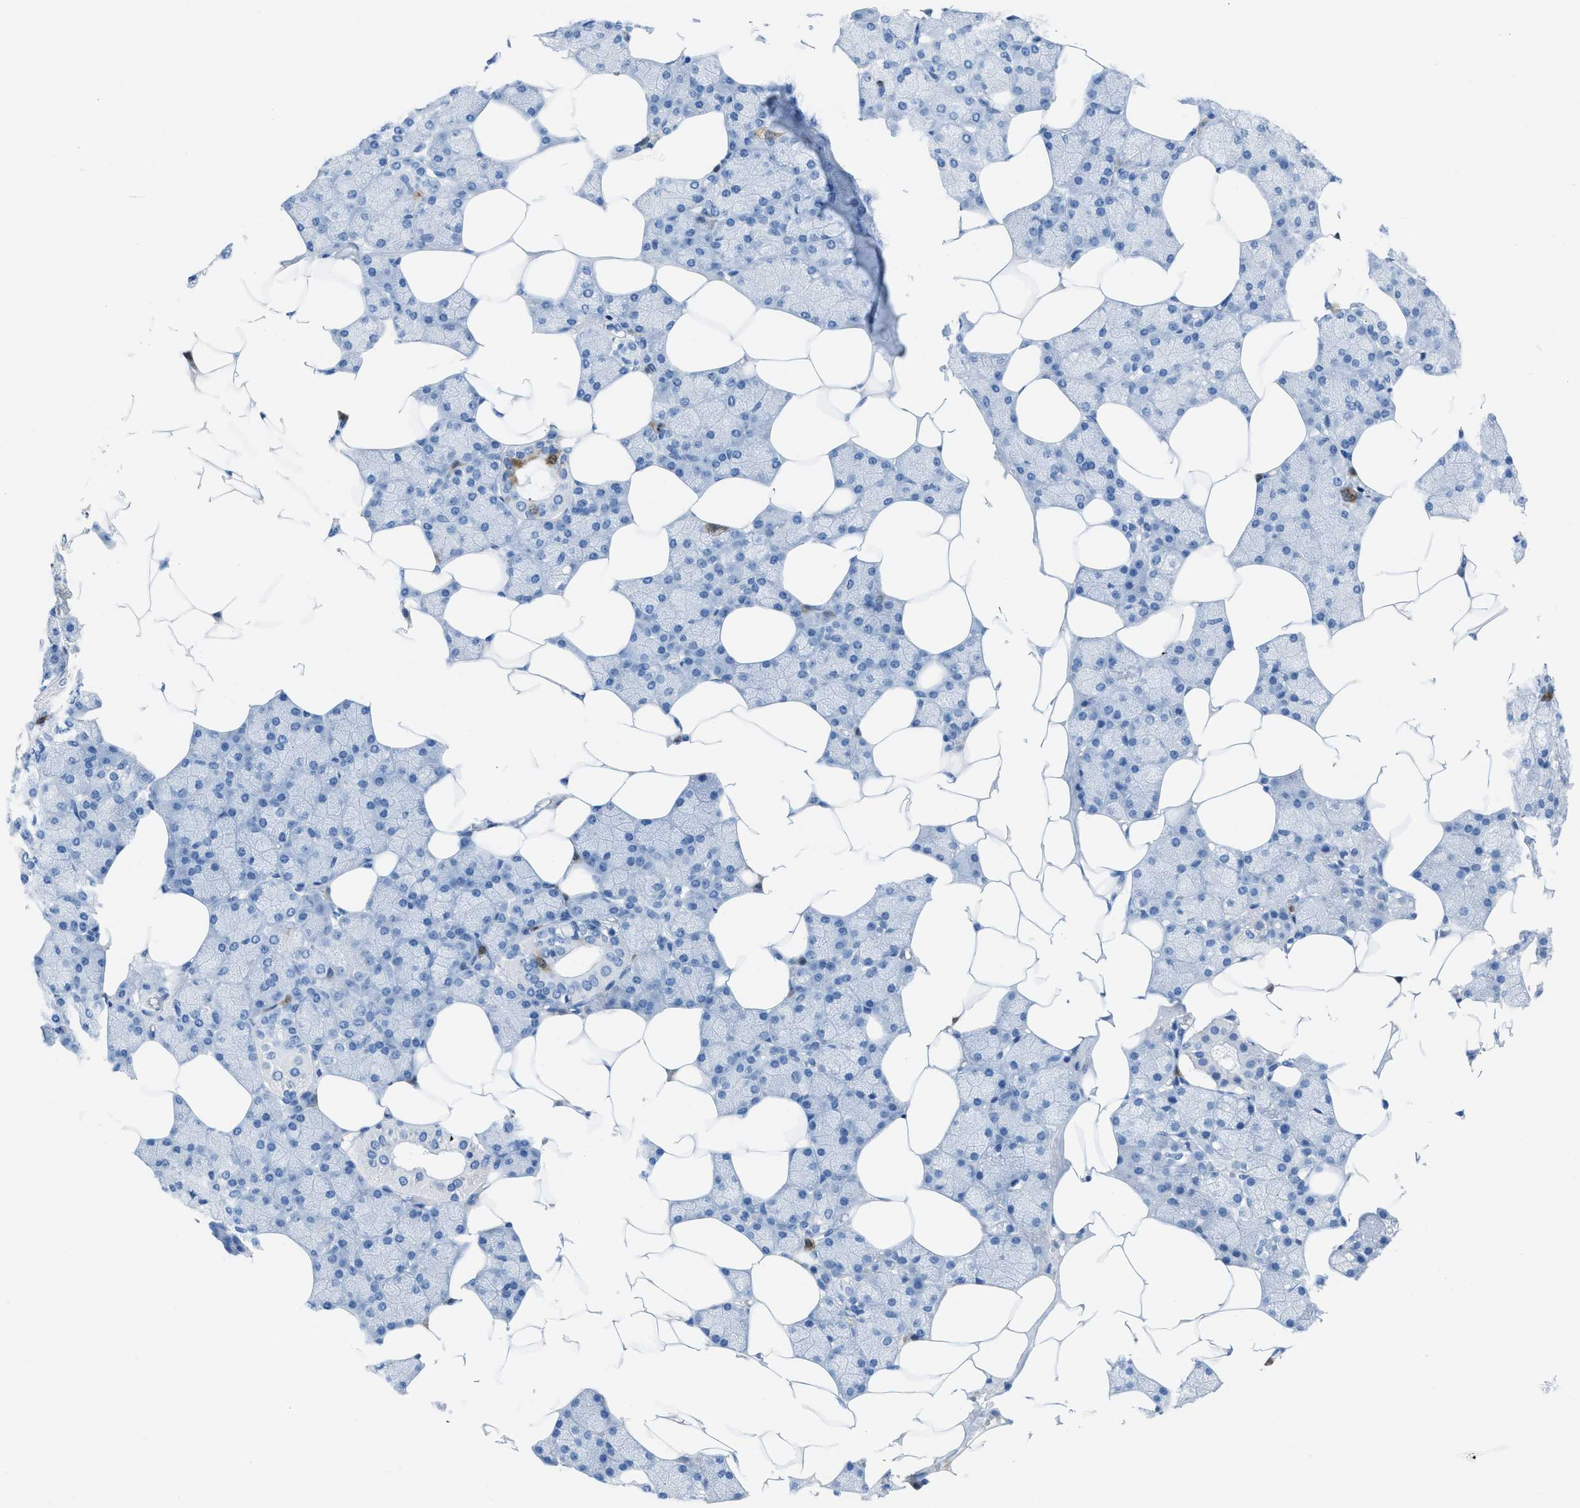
{"staining": {"intensity": "weak", "quantity": "<25%", "location": "cytoplasmic/membranous"}, "tissue": "salivary gland", "cell_type": "Glandular cells", "image_type": "normal", "snomed": [{"axis": "morphology", "description": "Normal tissue, NOS"}, {"axis": "topography", "description": "Salivary gland"}], "caption": "DAB (3,3'-diaminobenzidine) immunohistochemical staining of normal salivary gland reveals no significant expression in glandular cells. The staining was performed using DAB to visualize the protein expression in brown, while the nuclei were stained in blue with hematoxylin (Magnification: 20x).", "gene": "CDKN2A", "patient": {"sex": "male", "age": 62}}